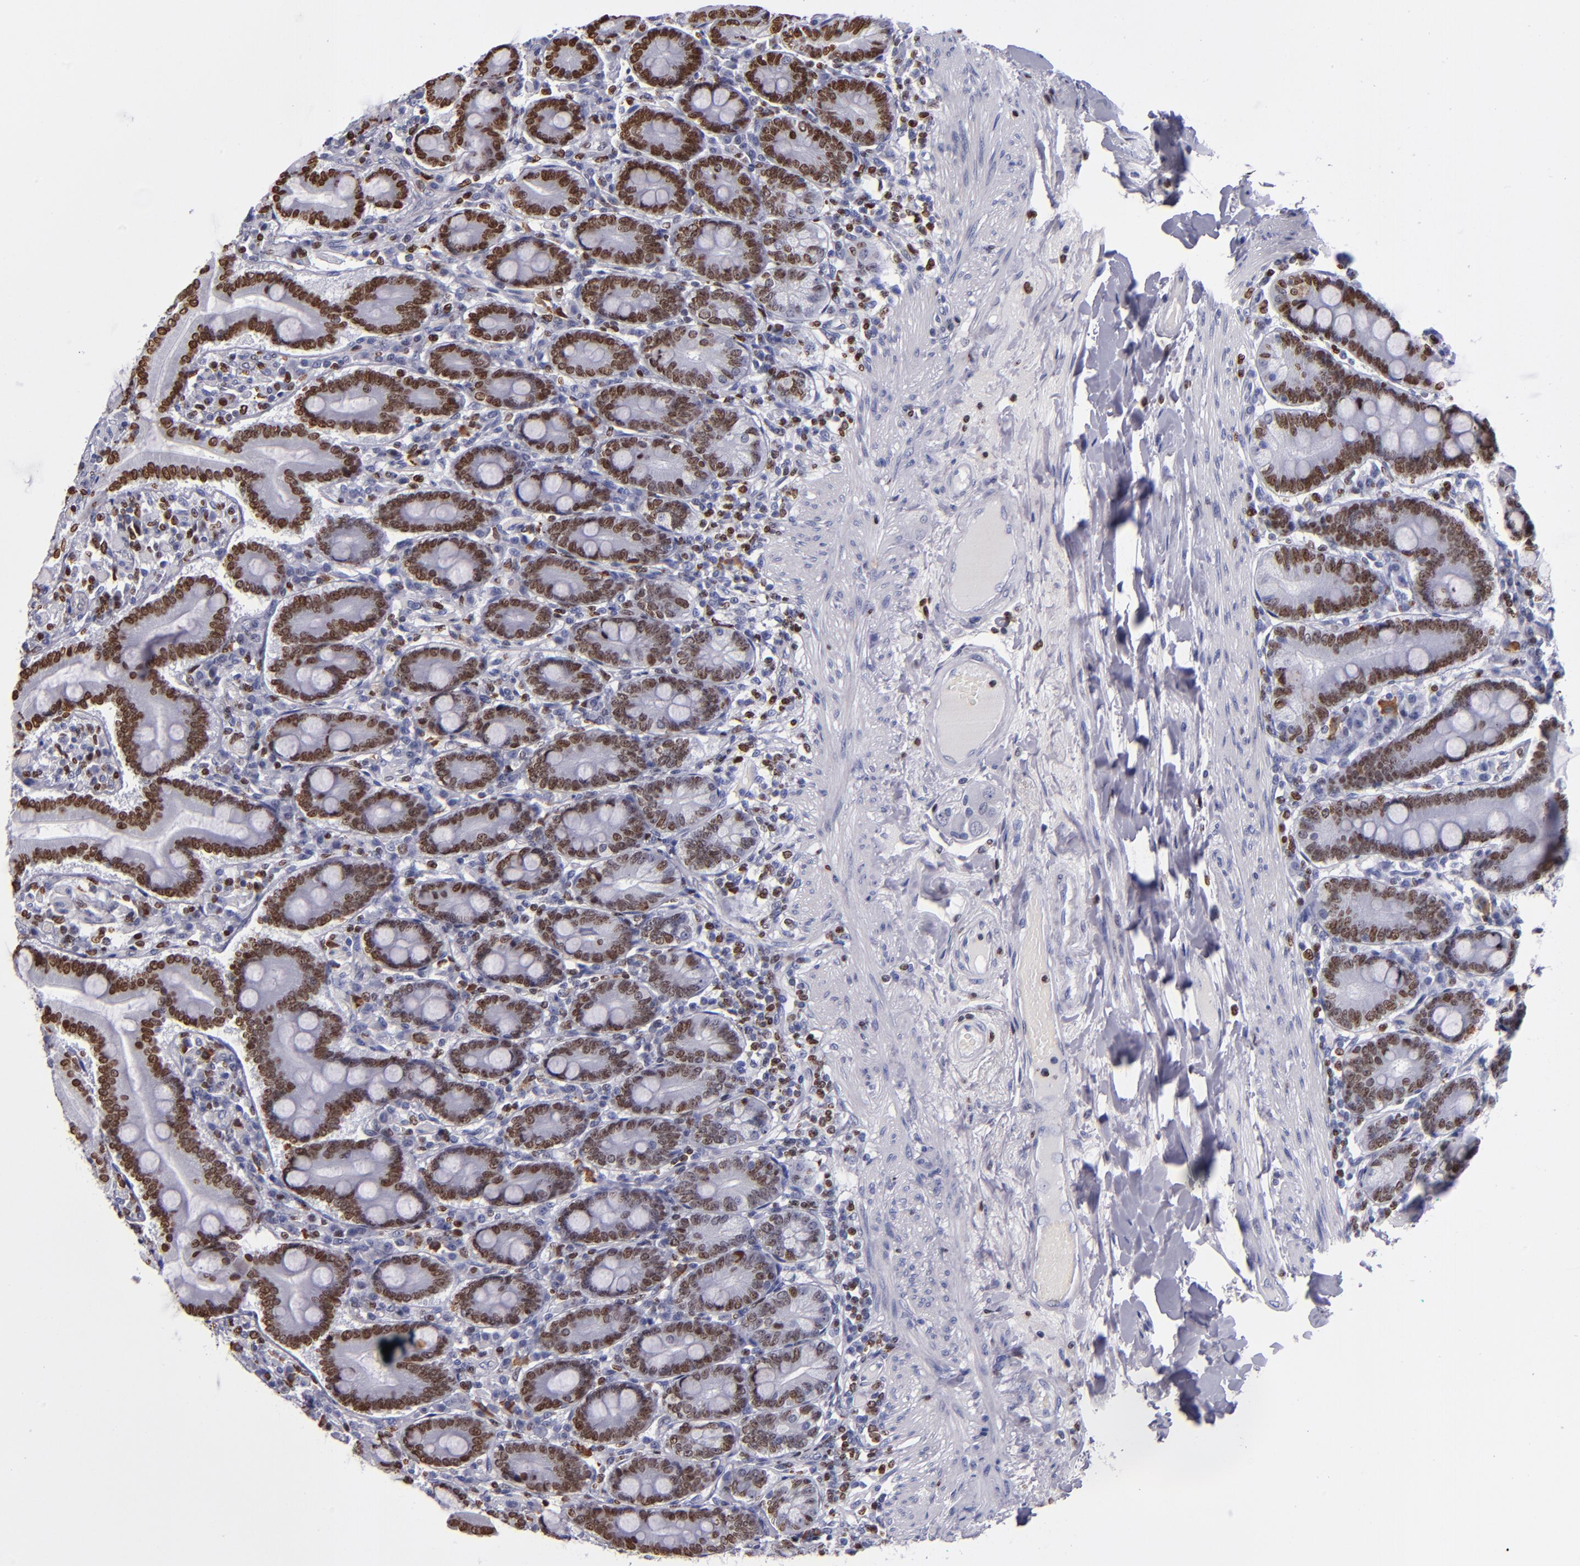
{"staining": {"intensity": "strong", "quantity": ">75%", "location": "nuclear"}, "tissue": "duodenum", "cell_type": "Glandular cells", "image_type": "normal", "snomed": [{"axis": "morphology", "description": "Normal tissue, NOS"}, {"axis": "topography", "description": "Duodenum"}], "caption": "About >75% of glandular cells in unremarkable duodenum exhibit strong nuclear protein expression as visualized by brown immunohistochemical staining.", "gene": "CDKL5", "patient": {"sex": "female", "age": 64}}